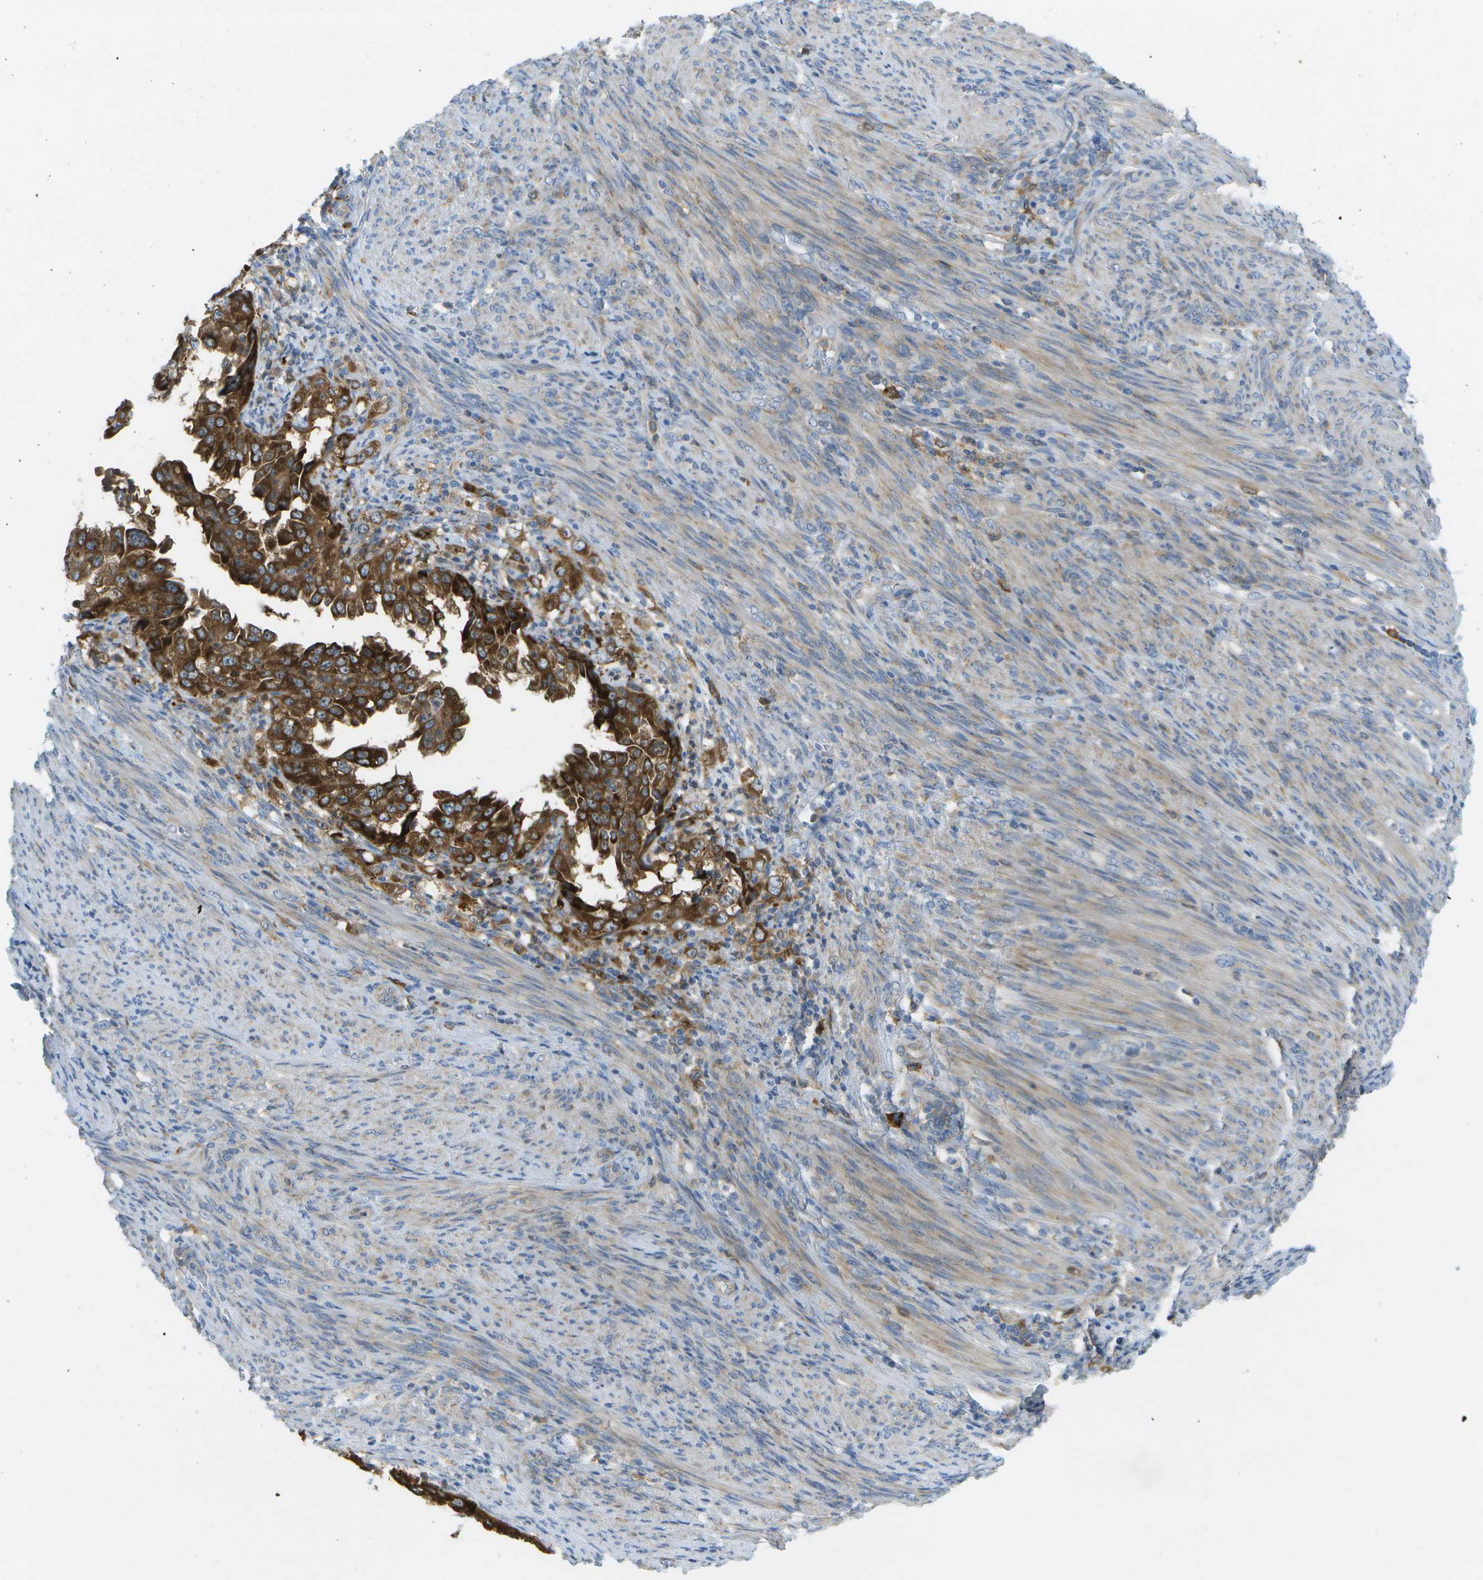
{"staining": {"intensity": "strong", "quantity": ">75%", "location": "cytoplasmic/membranous"}, "tissue": "endometrial cancer", "cell_type": "Tumor cells", "image_type": "cancer", "snomed": [{"axis": "morphology", "description": "Adenocarcinoma, NOS"}, {"axis": "topography", "description": "Endometrium"}], "caption": "Protein analysis of endometrial cancer (adenocarcinoma) tissue demonstrates strong cytoplasmic/membranous positivity in about >75% of tumor cells.", "gene": "WNK2", "patient": {"sex": "female", "age": 85}}